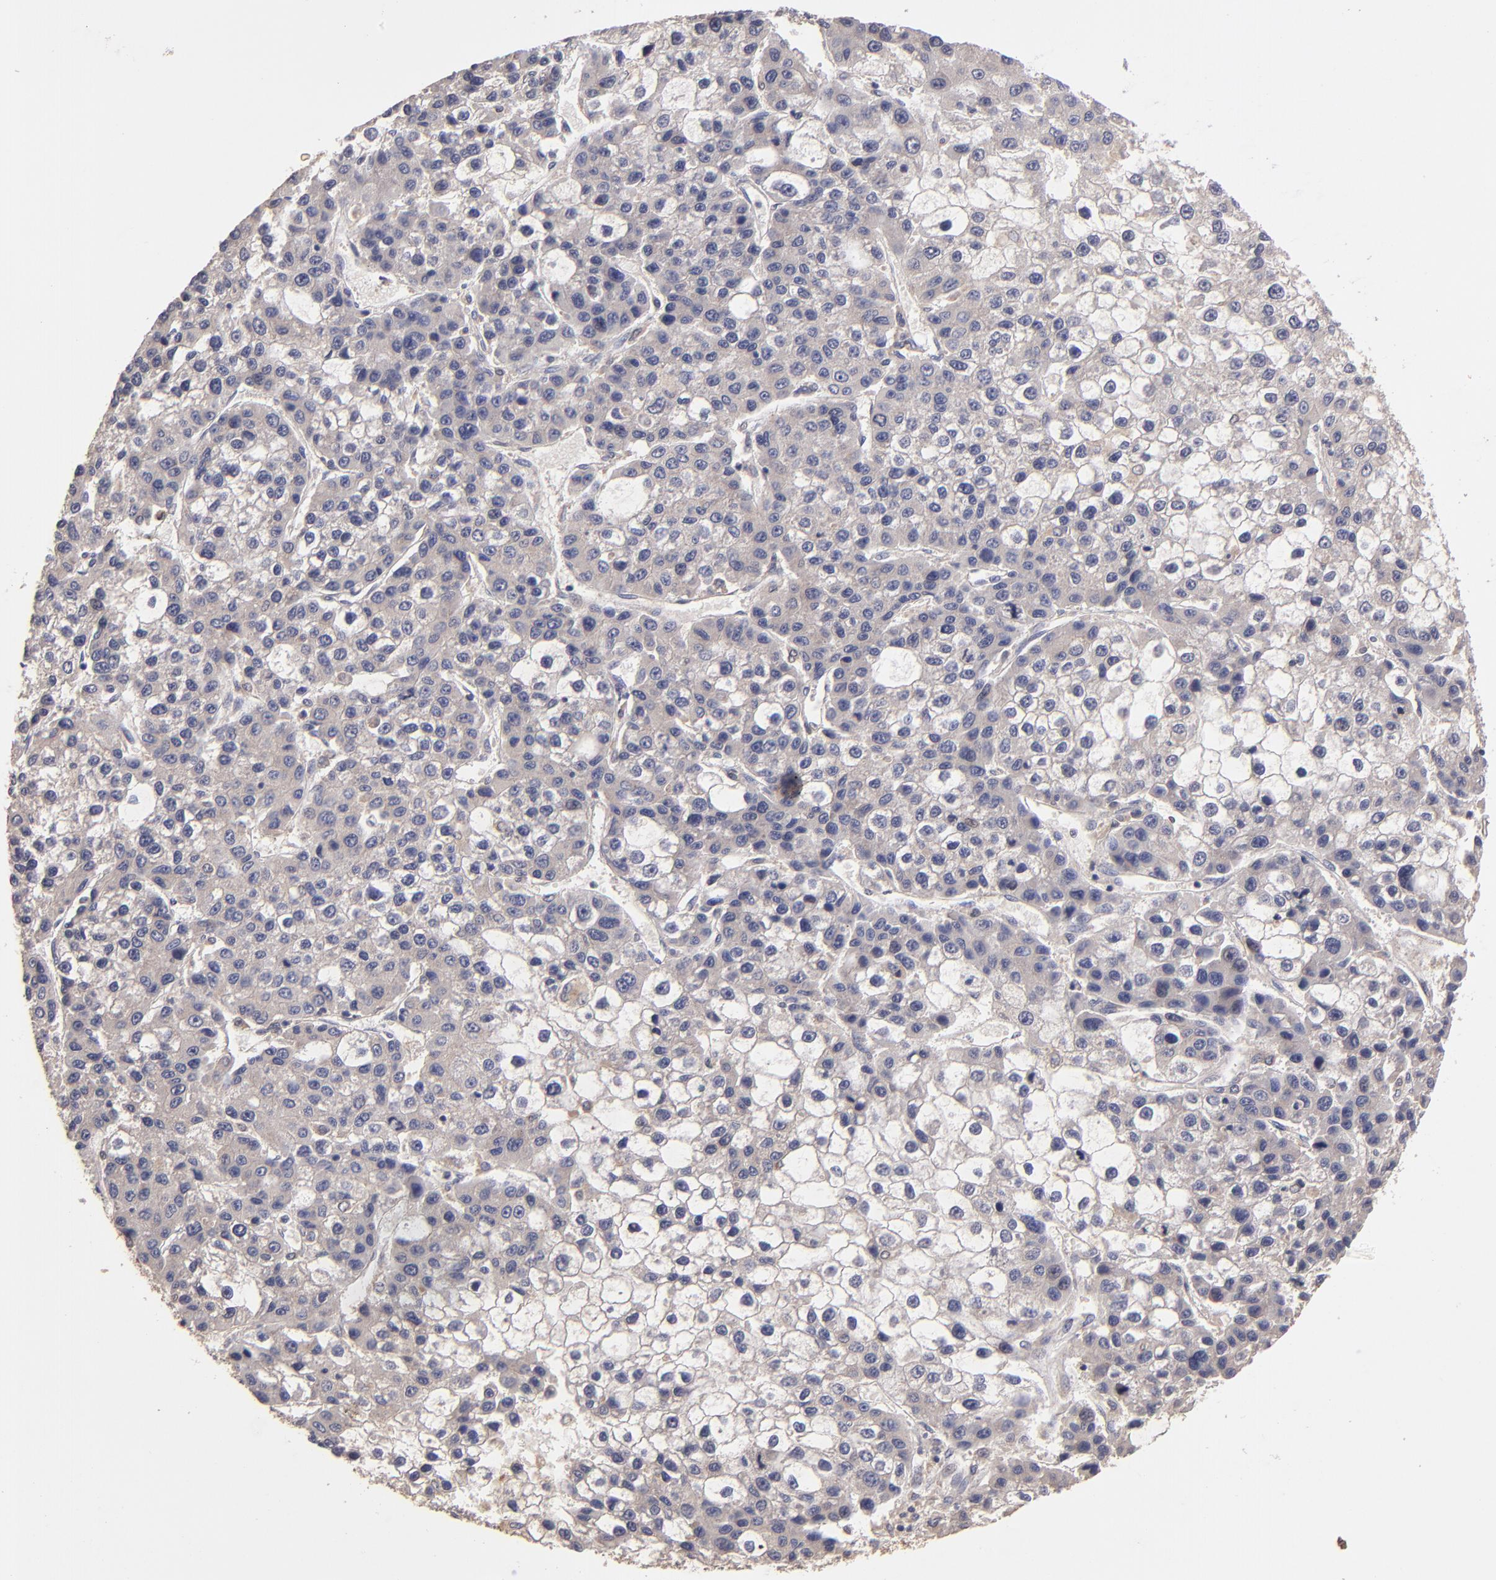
{"staining": {"intensity": "weak", "quantity": "<25%", "location": "cytoplasmic/membranous"}, "tissue": "liver cancer", "cell_type": "Tumor cells", "image_type": "cancer", "snomed": [{"axis": "morphology", "description": "Carcinoma, Hepatocellular, NOS"}, {"axis": "topography", "description": "Liver"}], "caption": "High power microscopy micrograph of an immunohistochemistry (IHC) micrograph of hepatocellular carcinoma (liver), revealing no significant positivity in tumor cells.", "gene": "UPF3B", "patient": {"sex": "female", "age": 66}}